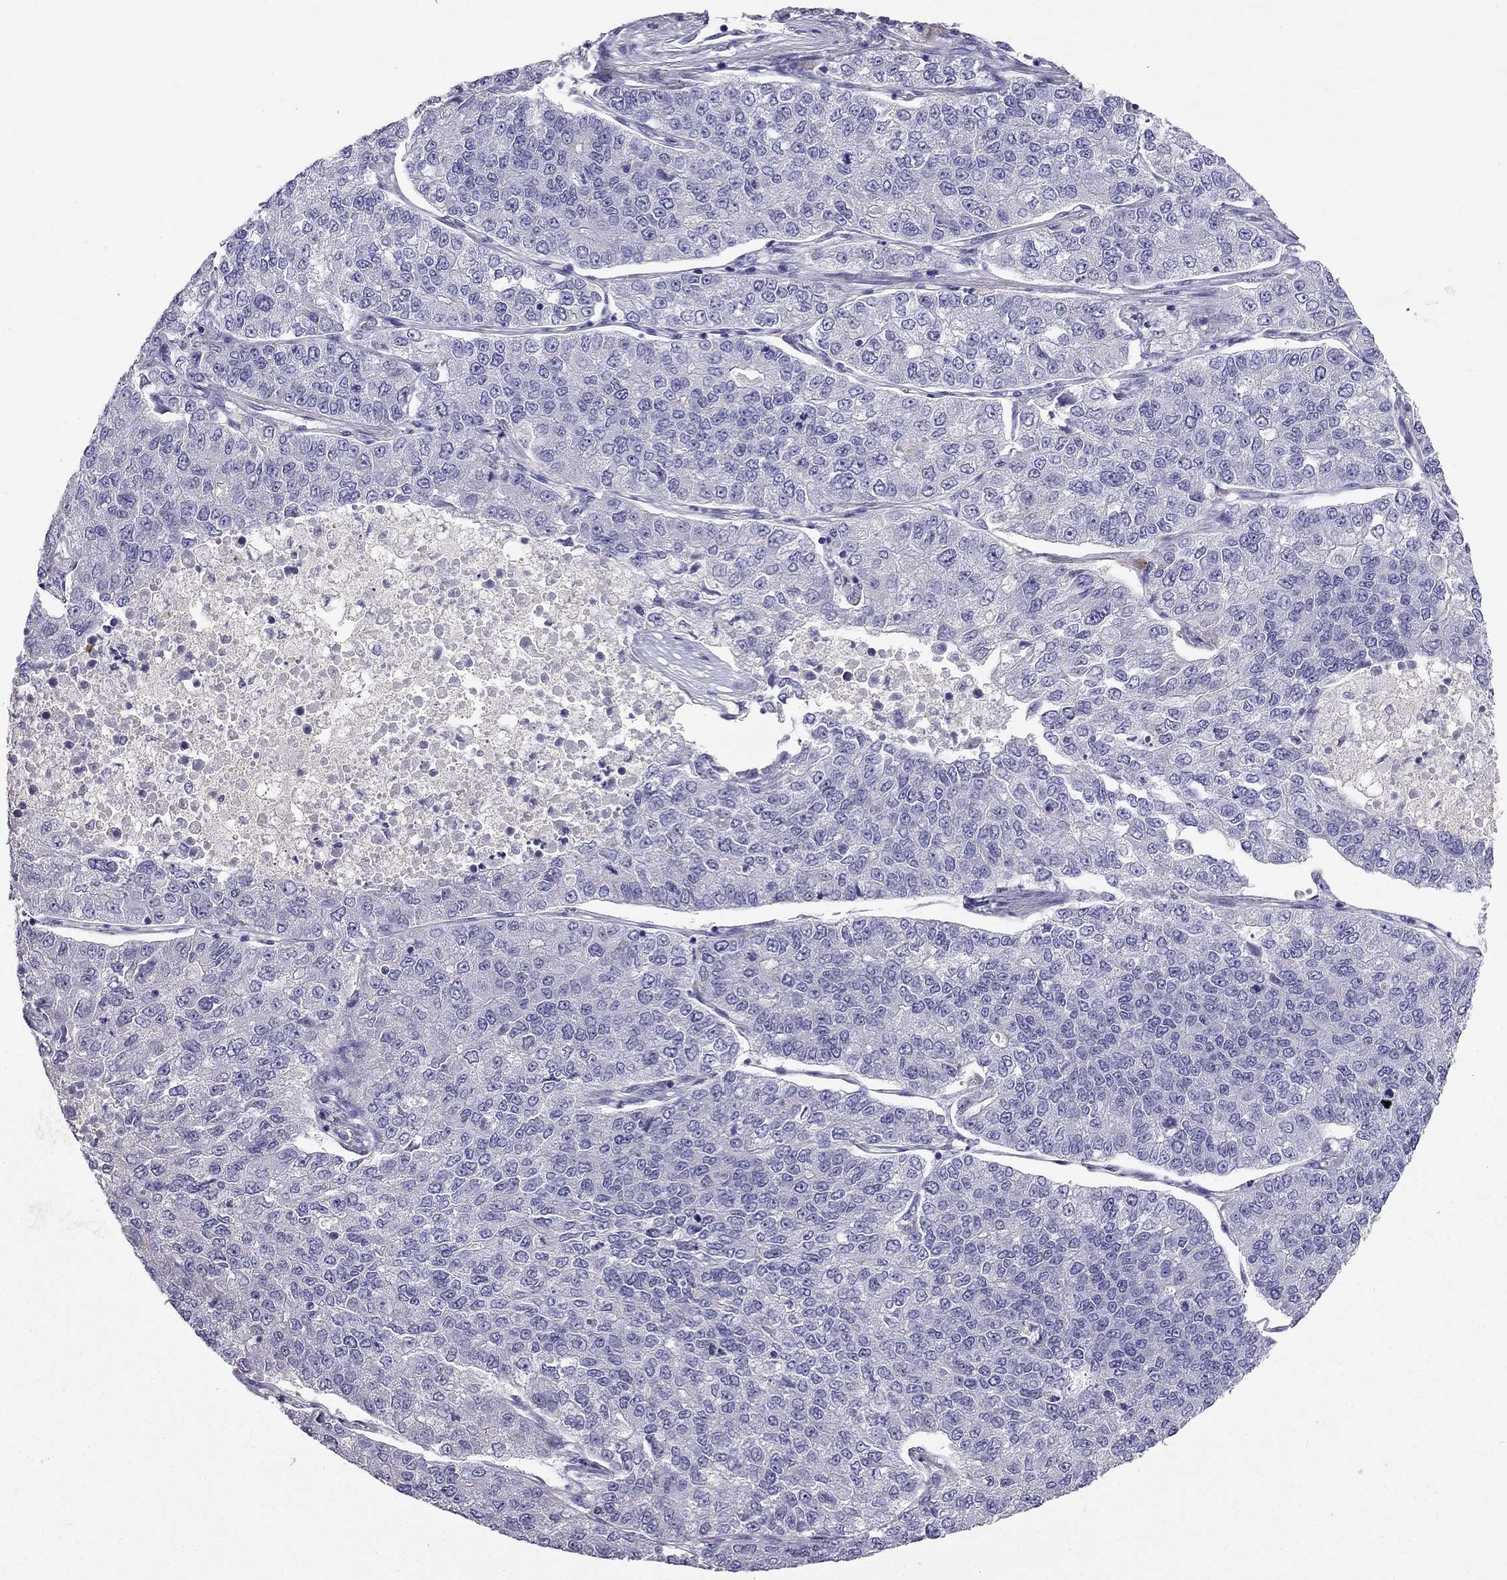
{"staining": {"intensity": "negative", "quantity": "none", "location": "none"}, "tissue": "lung cancer", "cell_type": "Tumor cells", "image_type": "cancer", "snomed": [{"axis": "morphology", "description": "Adenocarcinoma, NOS"}, {"axis": "topography", "description": "Lung"}], "caption": "Tumor cells are negative for brown protein staining in lung cancer.", "gene": "TBC1D21", "patient": {"sex": "male", "age": 49}}